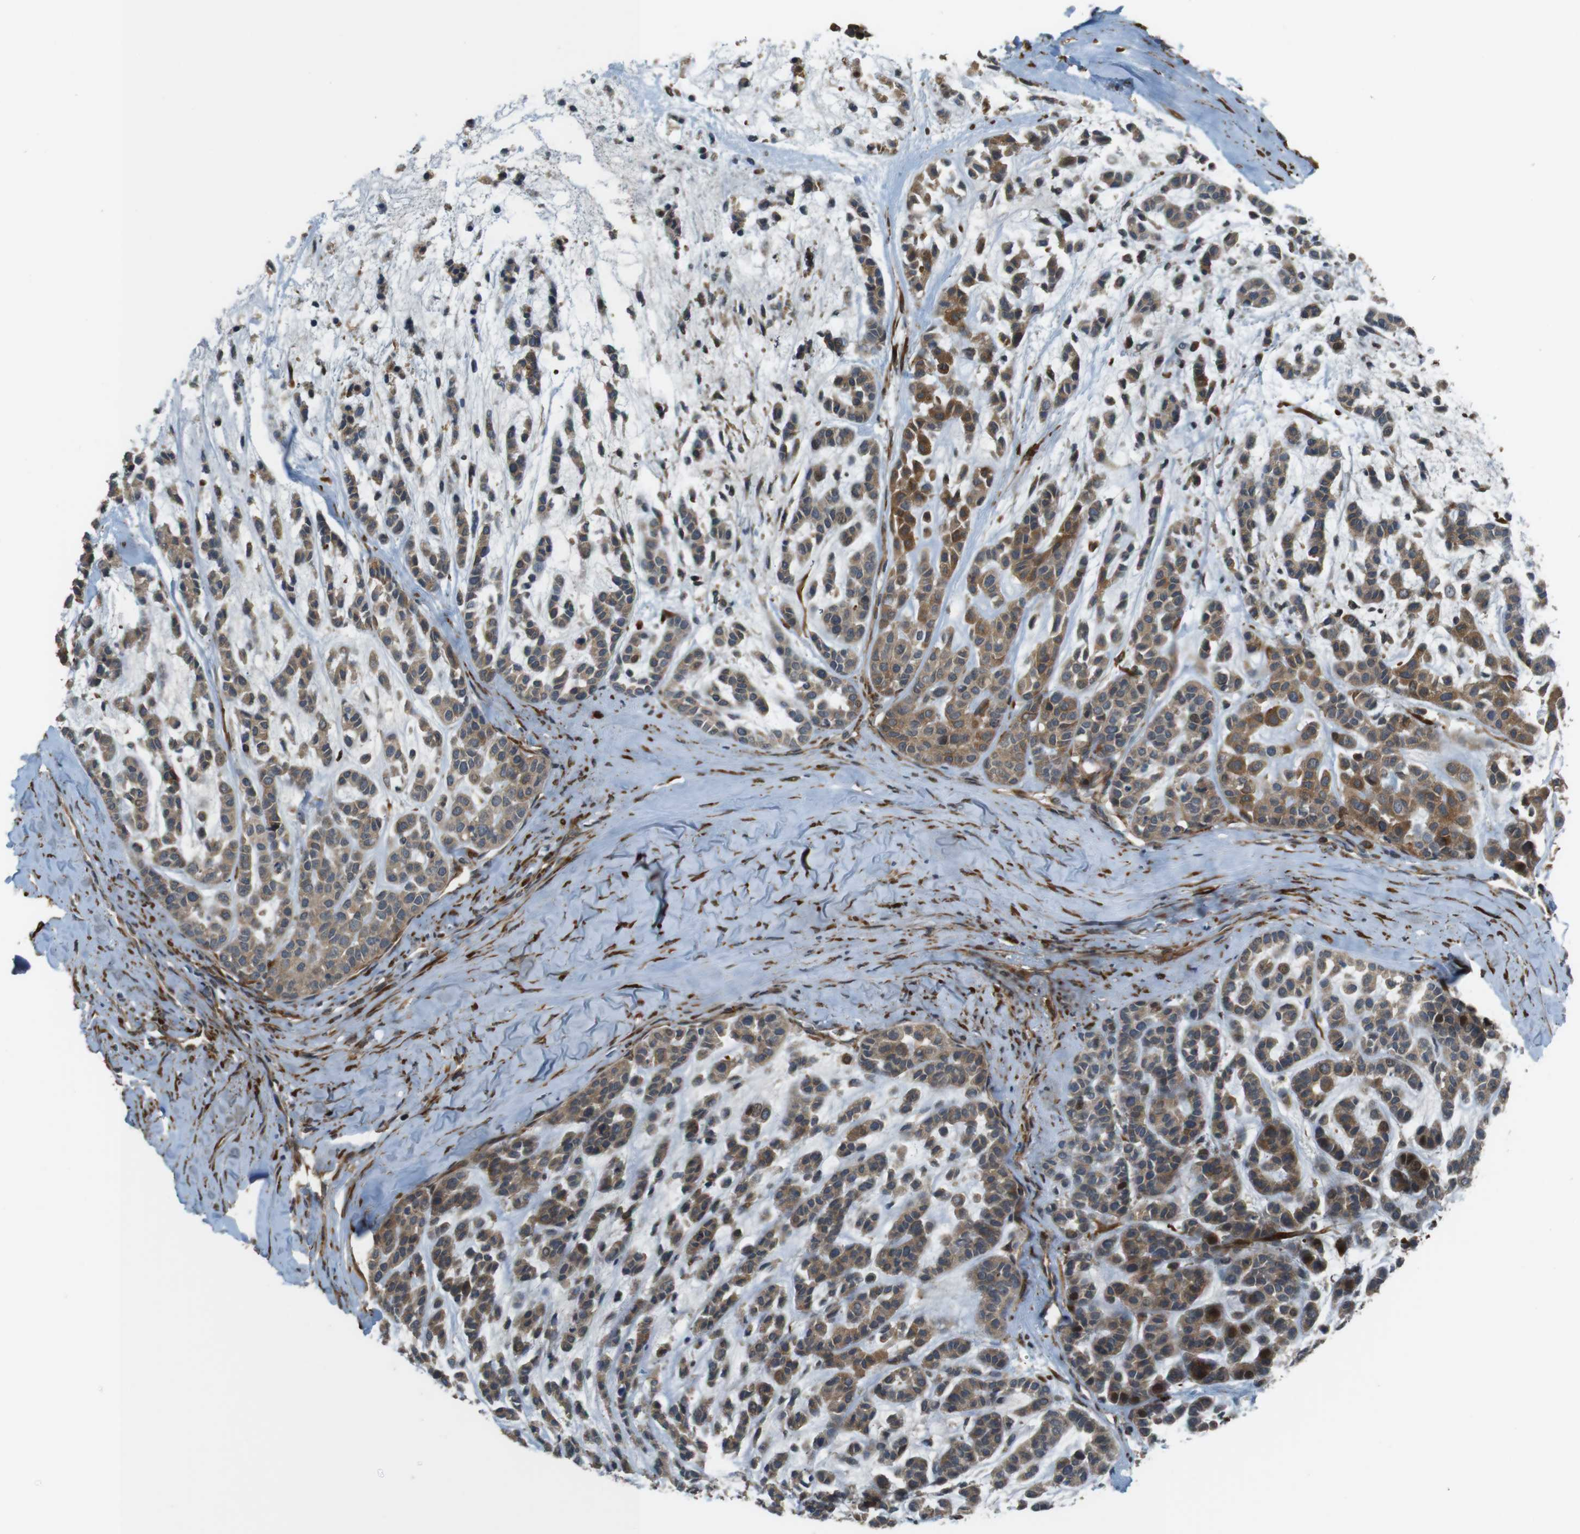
{"staining": {"intensity": "moderate", "quantity": ">75%", "location": "cytoplasmic/membranous"}, "tissue": "head and neck cancer", "cell_type": "Tumor cells", "image_type": "cancer", "snomed": [{"axis": "morphology", "description": "Adenocarcinoma, NOS"}, {"axis": "morphology", "description": "Adenoma, NOS"}, {"axis": "topography", "description": "Head-Neck"}], "caption": "The micrograph shows staining of head and neck cancer, revealing moderate cytoplasmic/membranous protein expression (brown color) within tumor cells.", "gene": "MSRB3", "patient": {"sex": "female", "age": 55}}